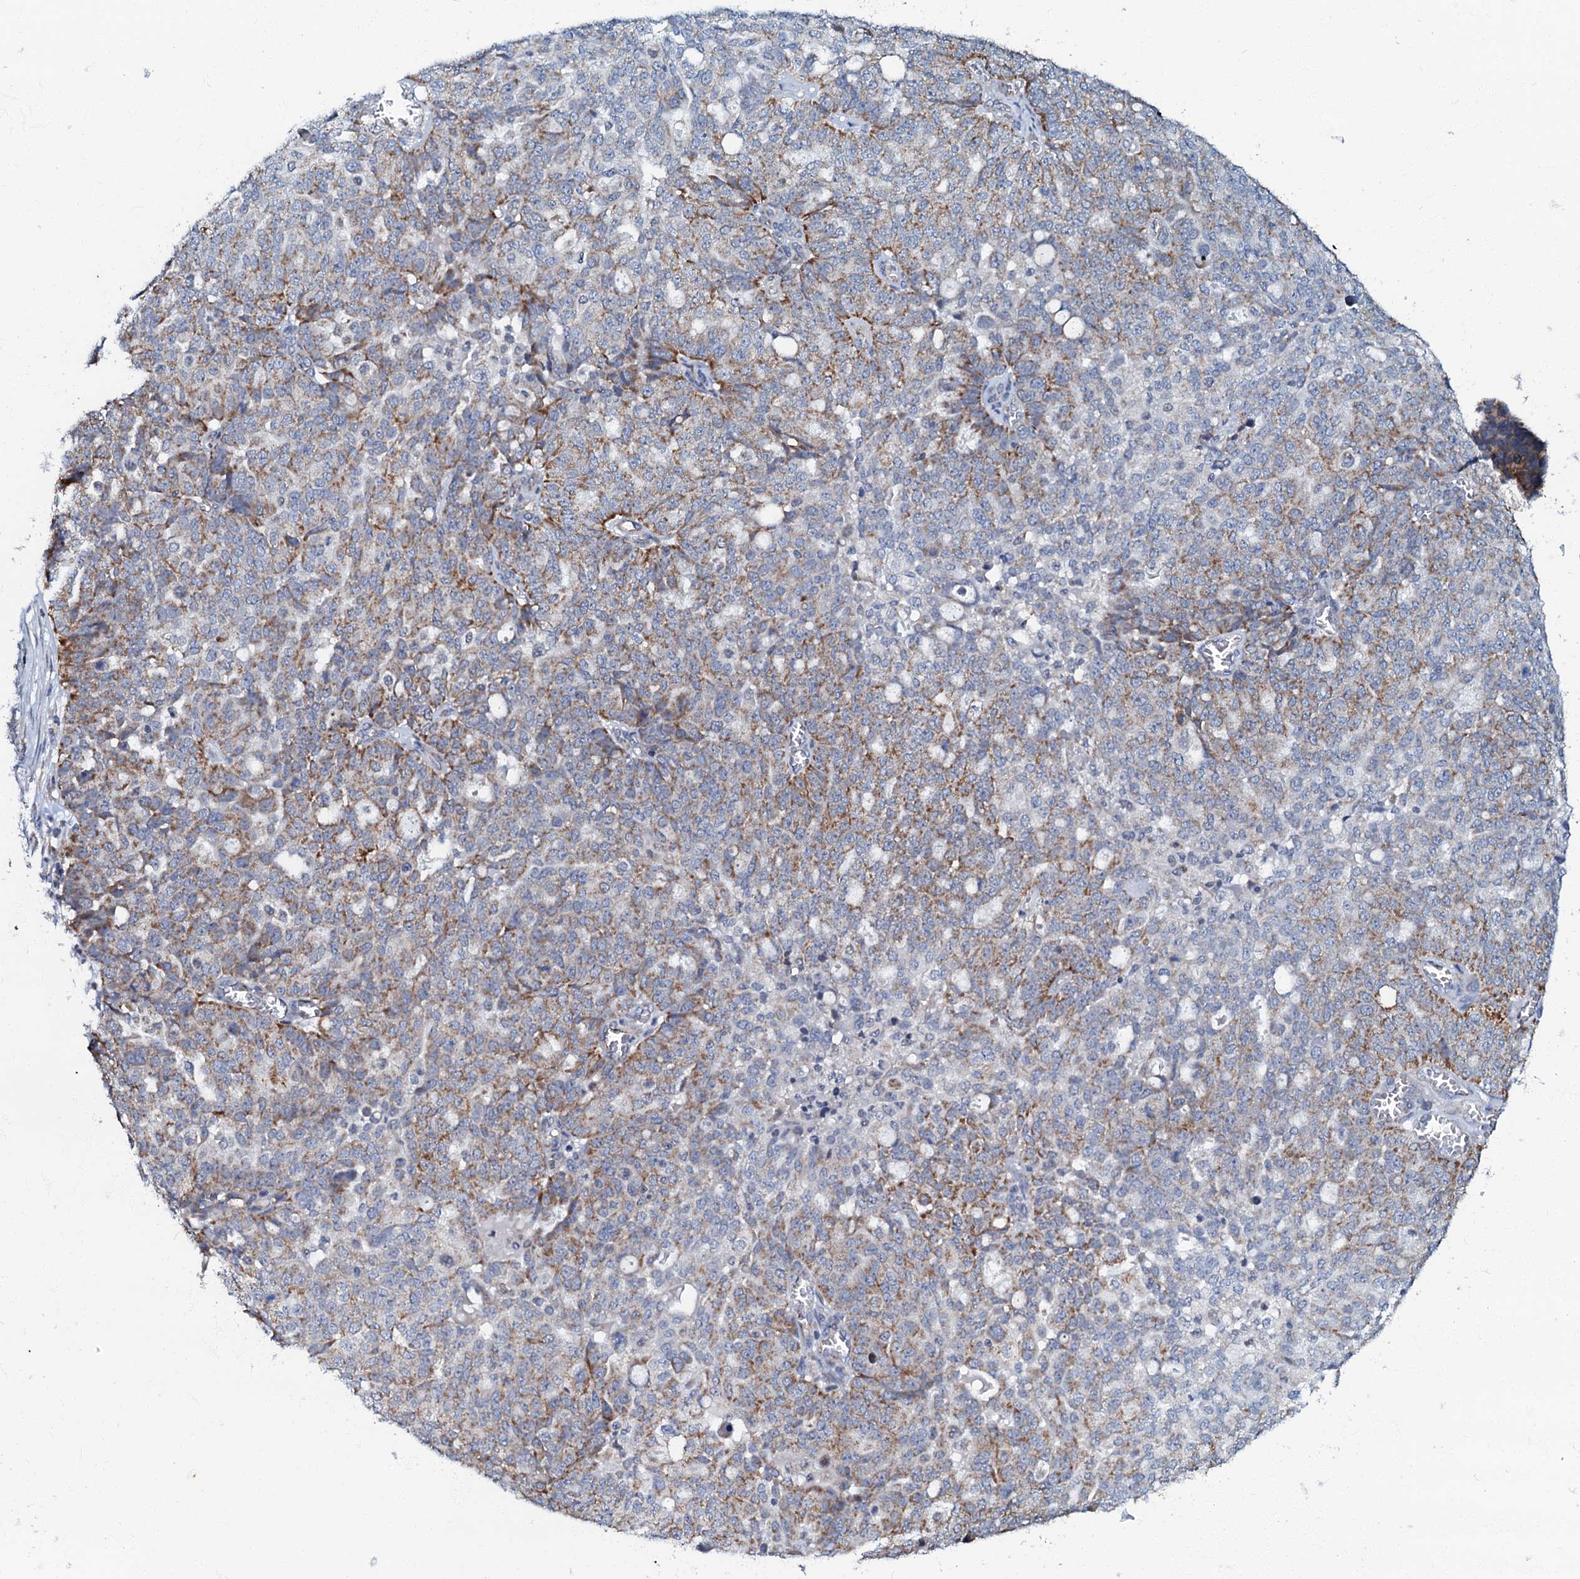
{"staining": {"intensity": "moderate", "quantity": "25%-75%", "location": "cytoplasmic/membranous"}, "tissue": "ovarian cancer", "cell_type": "Tumor cells", "image_type": "cancer", "snomed": [{"axis": "morphology", "description": "Cystadenocarcinoma, serous, NOS"}, {"axis": "topography", "description": "Soft tissue"}, {"axis": "topography", "description": "Ovary"}], "caption": "Immunohistochemical staining of human serous cystadenocarcinoma (ovarian) shows moderate cytoplasmic/membranous protein staining in approximately 25%-75% of tumor cells. The protein is stained brown, and the nuclei are stained in blue (DAB (3,3'-diaminobenzidine) IHC with brightfield microscopy, high magnification).", "gene": "MRPL51", "patient": {"sex": "female", "age": 57}}